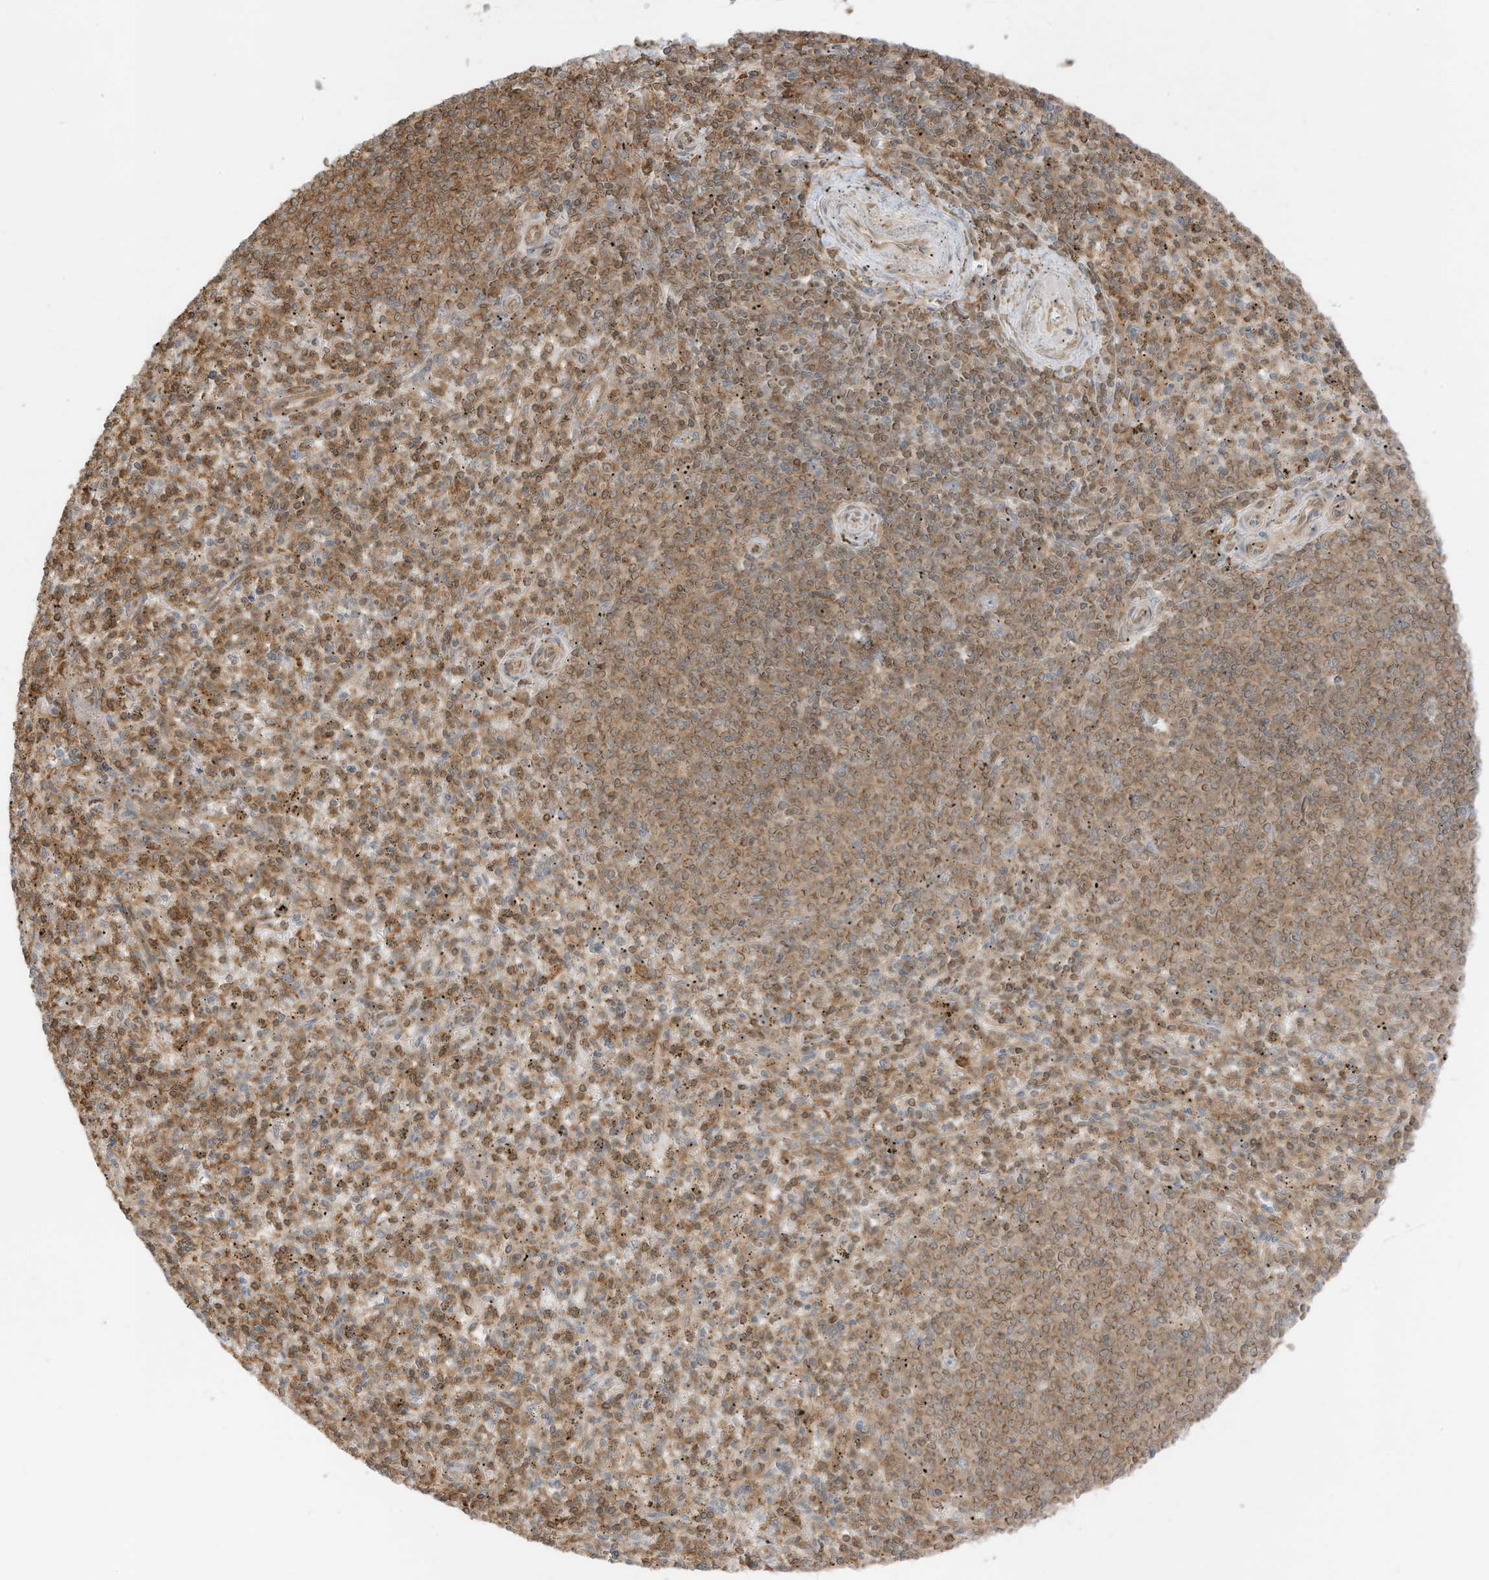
{"staining": {"intensity": "moderate", "quantity": ">75%", "location": "cytoplasmic/membranous"}, "tissue": "spleen", "cell_type": "Cells in red pulp", "image_type": "normal", "snomed": [{"axis": "morphology", "description": "Normal tissue, NOS"}, {"axis": "topography", "description": "Spleen"}], "caption": "Protein positivity by immunohistochemistry (IHC) demonstrates moderate cytoplasmic/membranous positivity in about >75% of cells in red pulp in unremarkable spleen.", "gene": "SLC25A12", "patient": {"sex": "male", "age": 72}}